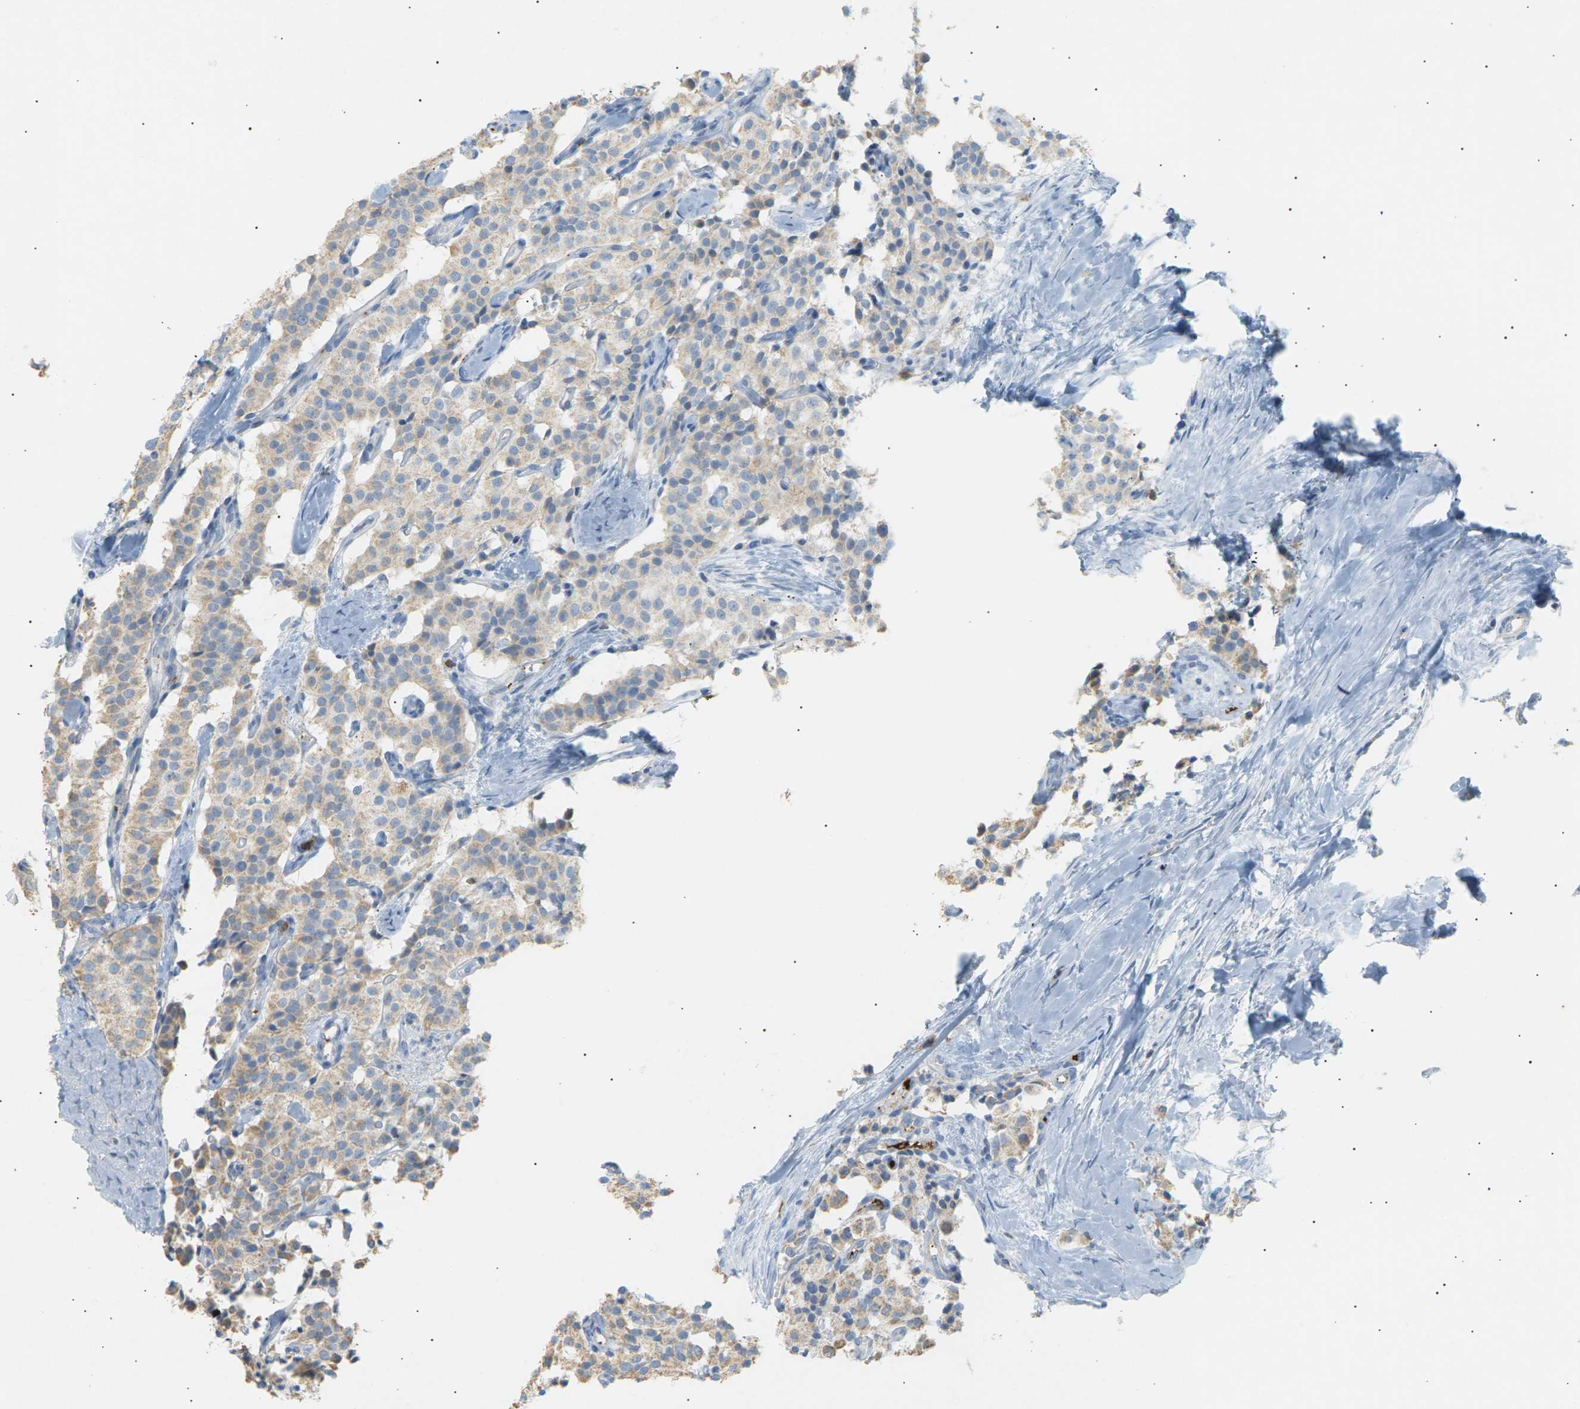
{"staining": {"intensity": "weak", "quantity": "25%-75%", "location": "cytoplasmic/membranous"}, "tissue": "carcinoid", "cell_type": "Tumor cells", "image_type": "cancer", "snomed": [{"axis": "morphology", "description": "Carcinoid, malignant, NOS"}, {"axis": "topography", "description": "Lung"}], "caption": "Human carcinoid stained for a protein (brown) demonstrates weak cytoplasmic/membranous positive expression in approximately 25%-75% of tumor cells.", "gene": "LIME1", "patient": {"sex": "male", "age": 30}}